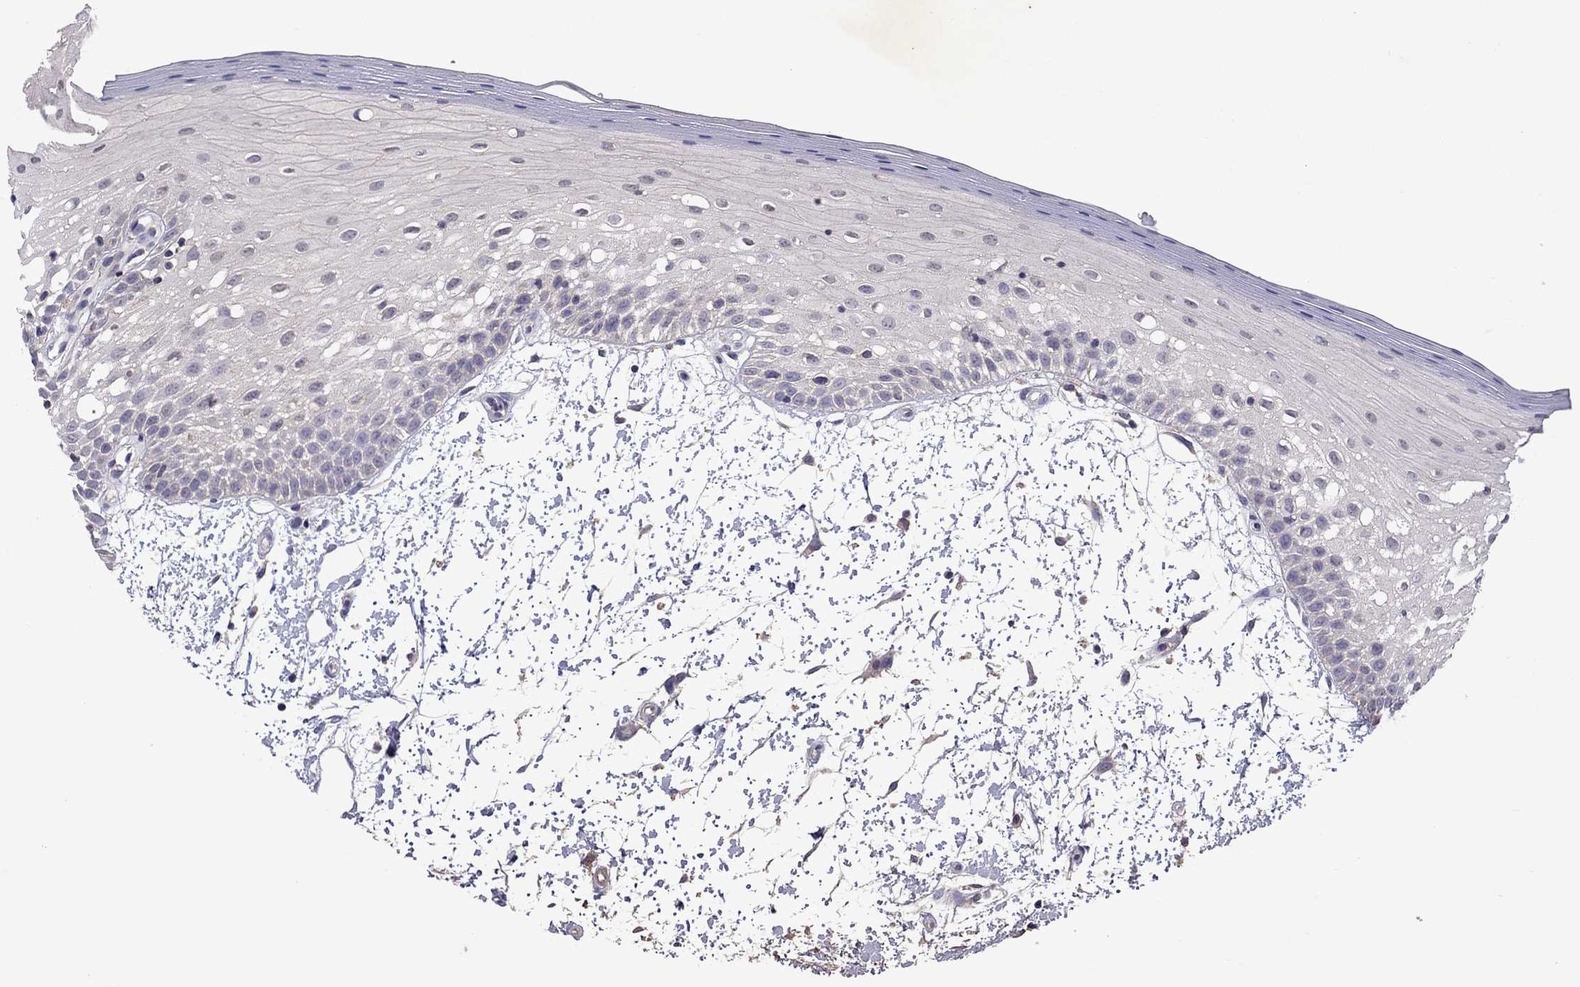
{"staining": {"intensity": "negative", "quantity": "none", "location": "none"}, "tissue": "oral mucosa", "cell_type": "Squamous epithelial cells", "image_type": "normal", "snomed": [{"axis": "morphology", "description": "Normal tissue, NOS"}, {"axis": "morphology", "description": "Squamous cell carcinoma, NOS"}, {"axis": "topography", "description": "Oral tissue"}, {"axis": "topography", "description": "Head-Neck"}], "caption": "The immunohistochemistry histopathology image has no significant positivity in squamous epithelial cells of oral mucosa.", "gene": "RTP5", "patient": {"sex": "female", "age": 75}}